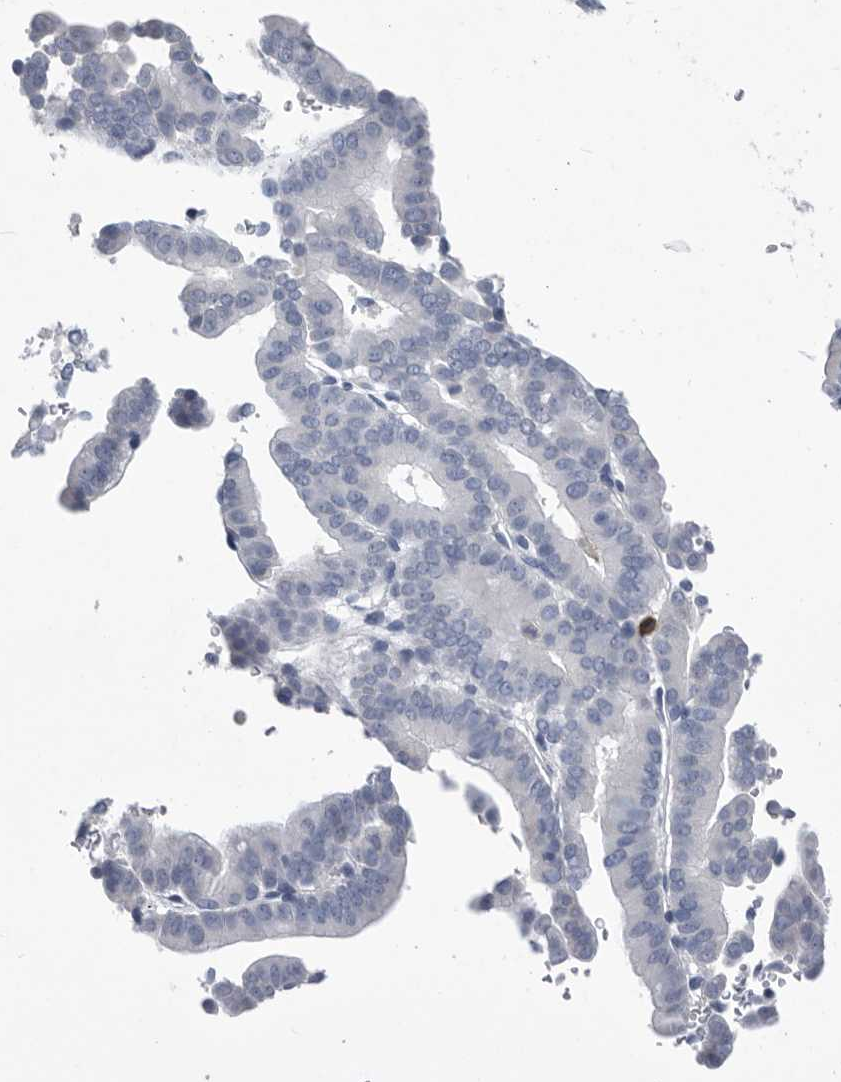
{"staining": {"intensity": "negative", "quantity": "none", "location": "none"}, "tissue": "liver cancer", "cell_type": "Tumor cells", "image_type": "cancer", "snomed": [{"axis": "morphology", "description": "Cholangiocarcinoma"}, {"axis": "topography", "description": "Liver"}], "caption": "DAB (3,3'-diaminobenzidine) immunohistochemical staining of human liver cholangiocarcinoma exhibits no significant expression in tumor cells.", "gene": "BTBD6", "patient": {"sex": "female", "age": 75}}